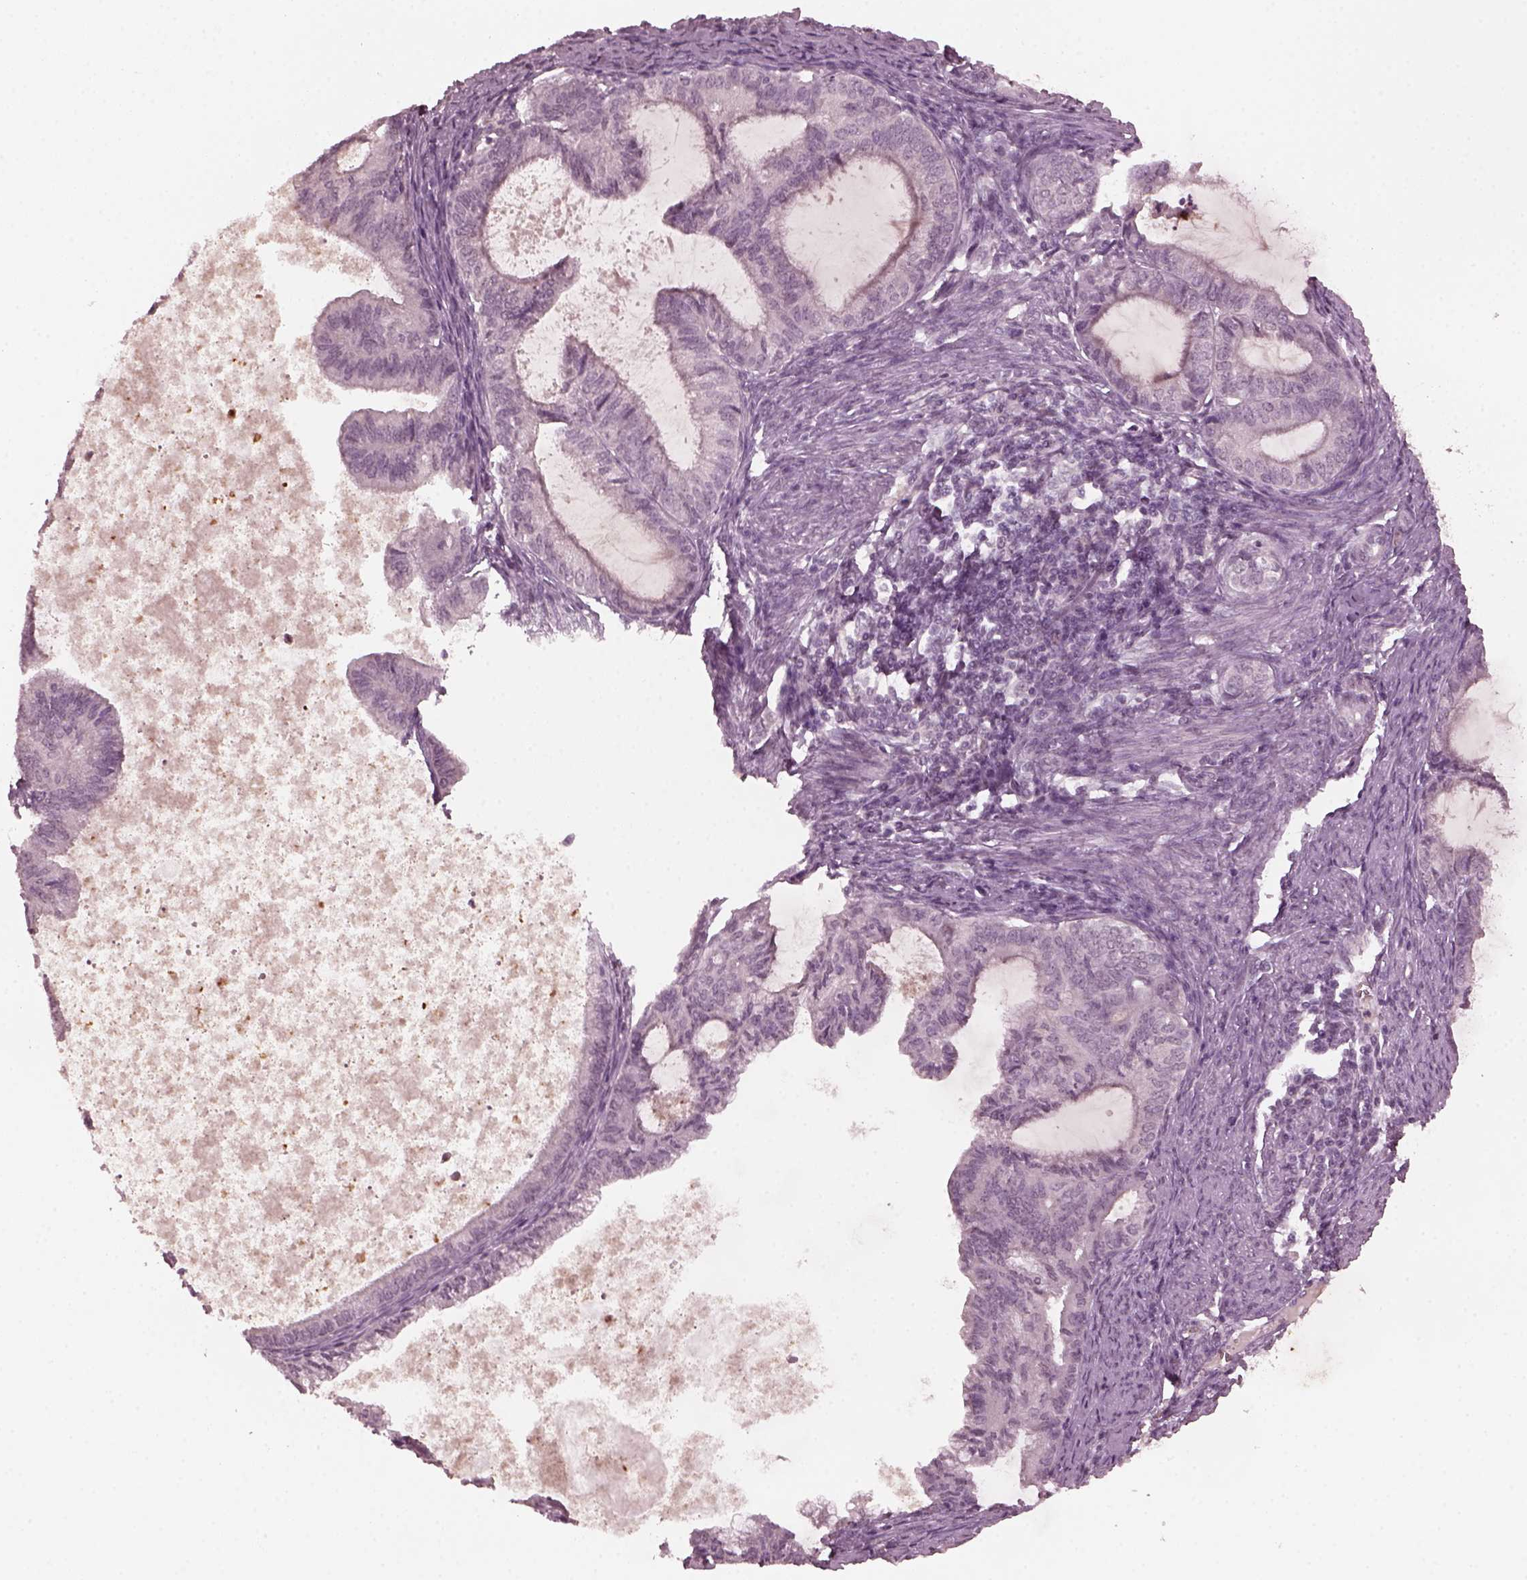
{"staining": {"intensity": "negative", "quantity": "none", "location": "none"}, "tissue": "endometrial cancer", "cell_type": "Tumor cells", "image_type": "cancer", "snomed": [{"axis": "morphology", "description": "Adenocarcinoma, NOS"}, {"axis": "topography", "description": "Endometrium"}], "caption": "A histopathology image of endometrial cancer (adenocarcinoma) stained for a protein shows no brown staining in tumor cells.", "gene": "KRT79", "patient": {"sex": "female", "age": 86}}